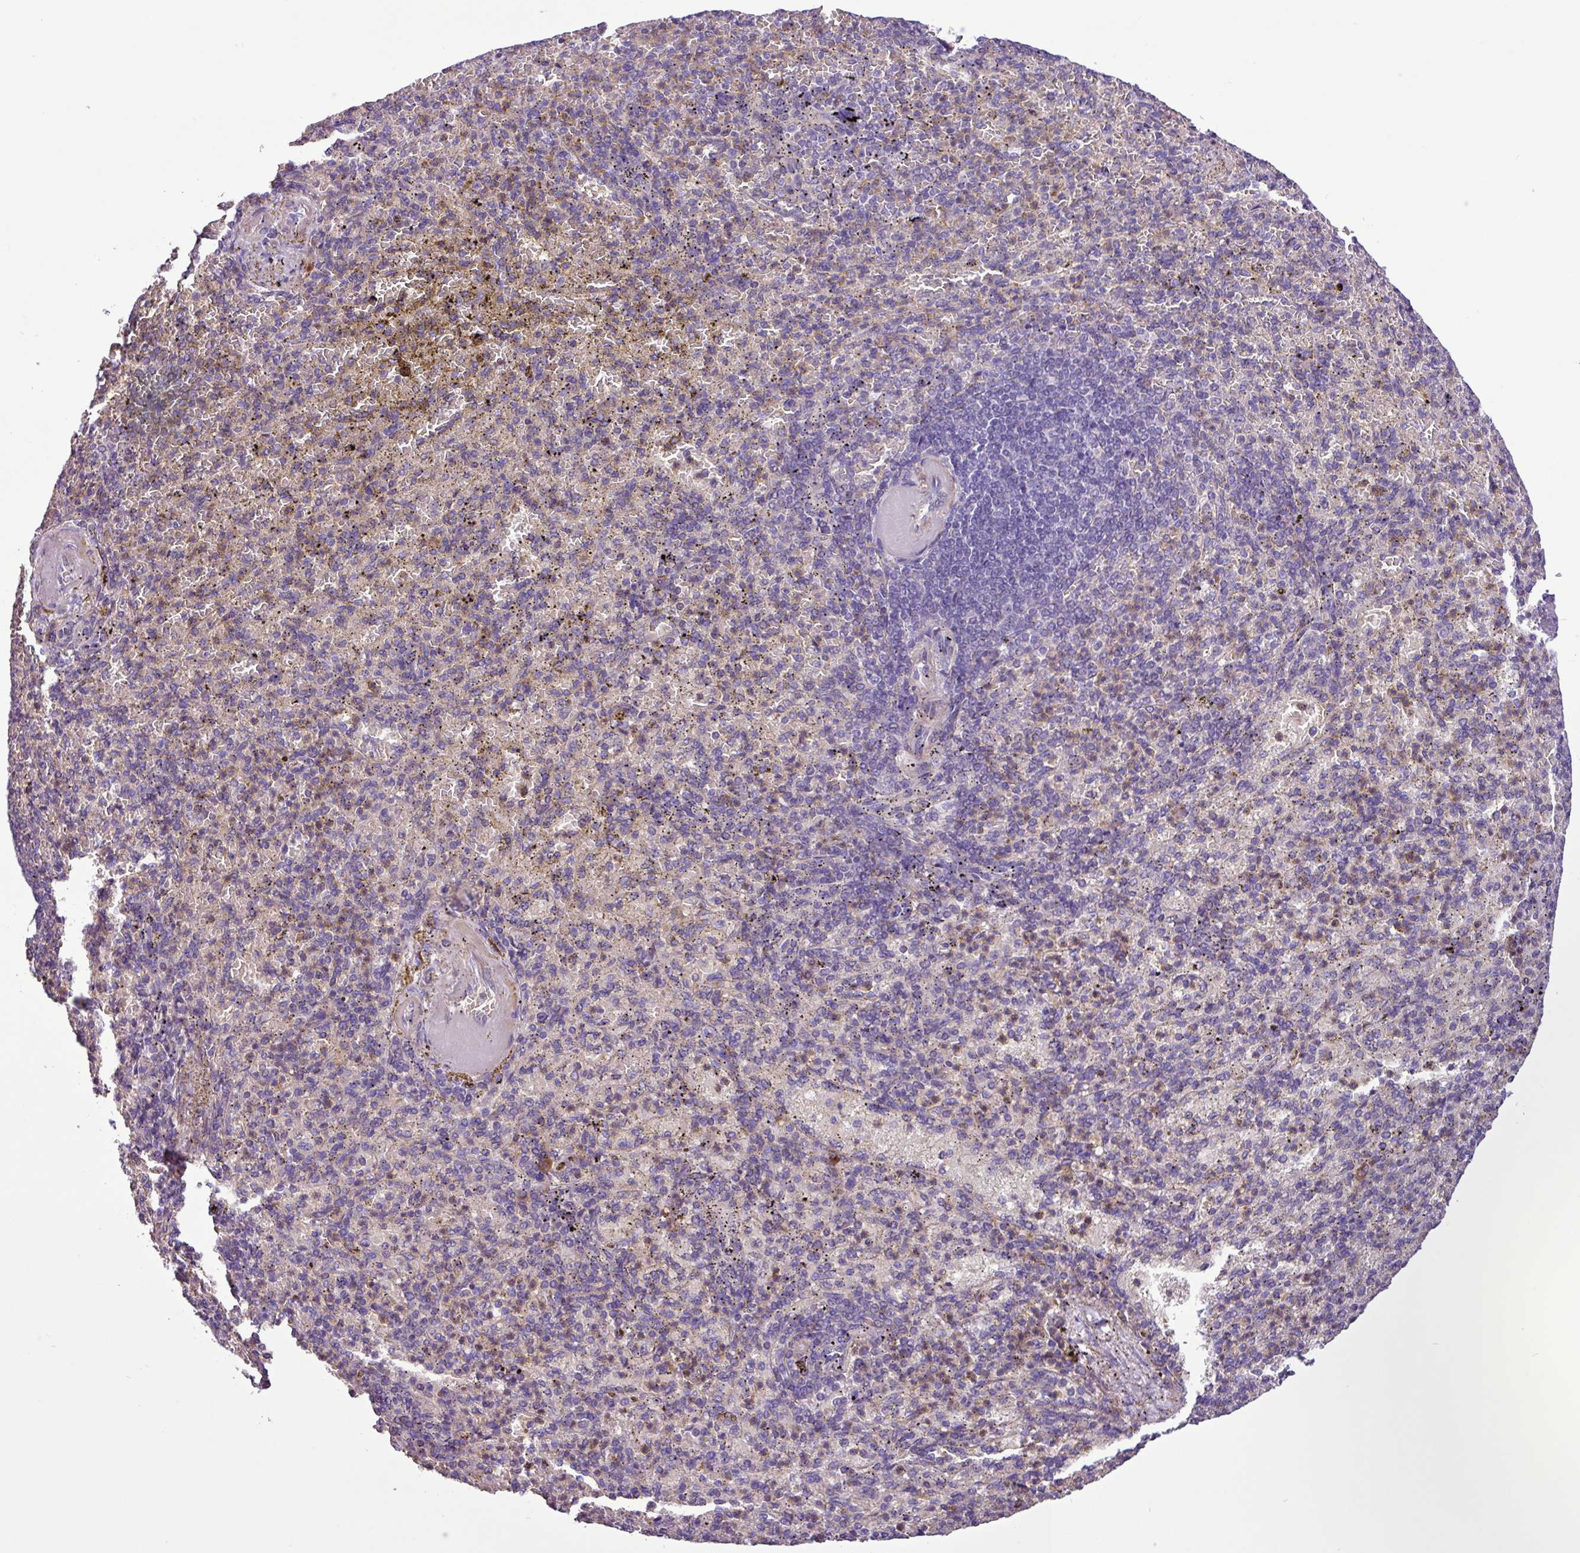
{"staining": {"intensity": "negative", "quantity": "none", "location": "none"}, "tissue": "spleen", "cell_type": "Cells in red pulp", "image_type": "normal", "snomed": [{"axis": "morphology", "description": "Normal tissue, NOS"}, {"axis": "topography", "description": "Spleen"}], "caption": "IHC photomicrograph of benign spleen: spleen stained with DAB demonstrates no significant protein positivity in cells in red pulp. (Brightfield microscopy of DAB immunohistochemistry at high magnification).", "gene": "C11orf91", "patient": {"sex": "female", "age": 74}}